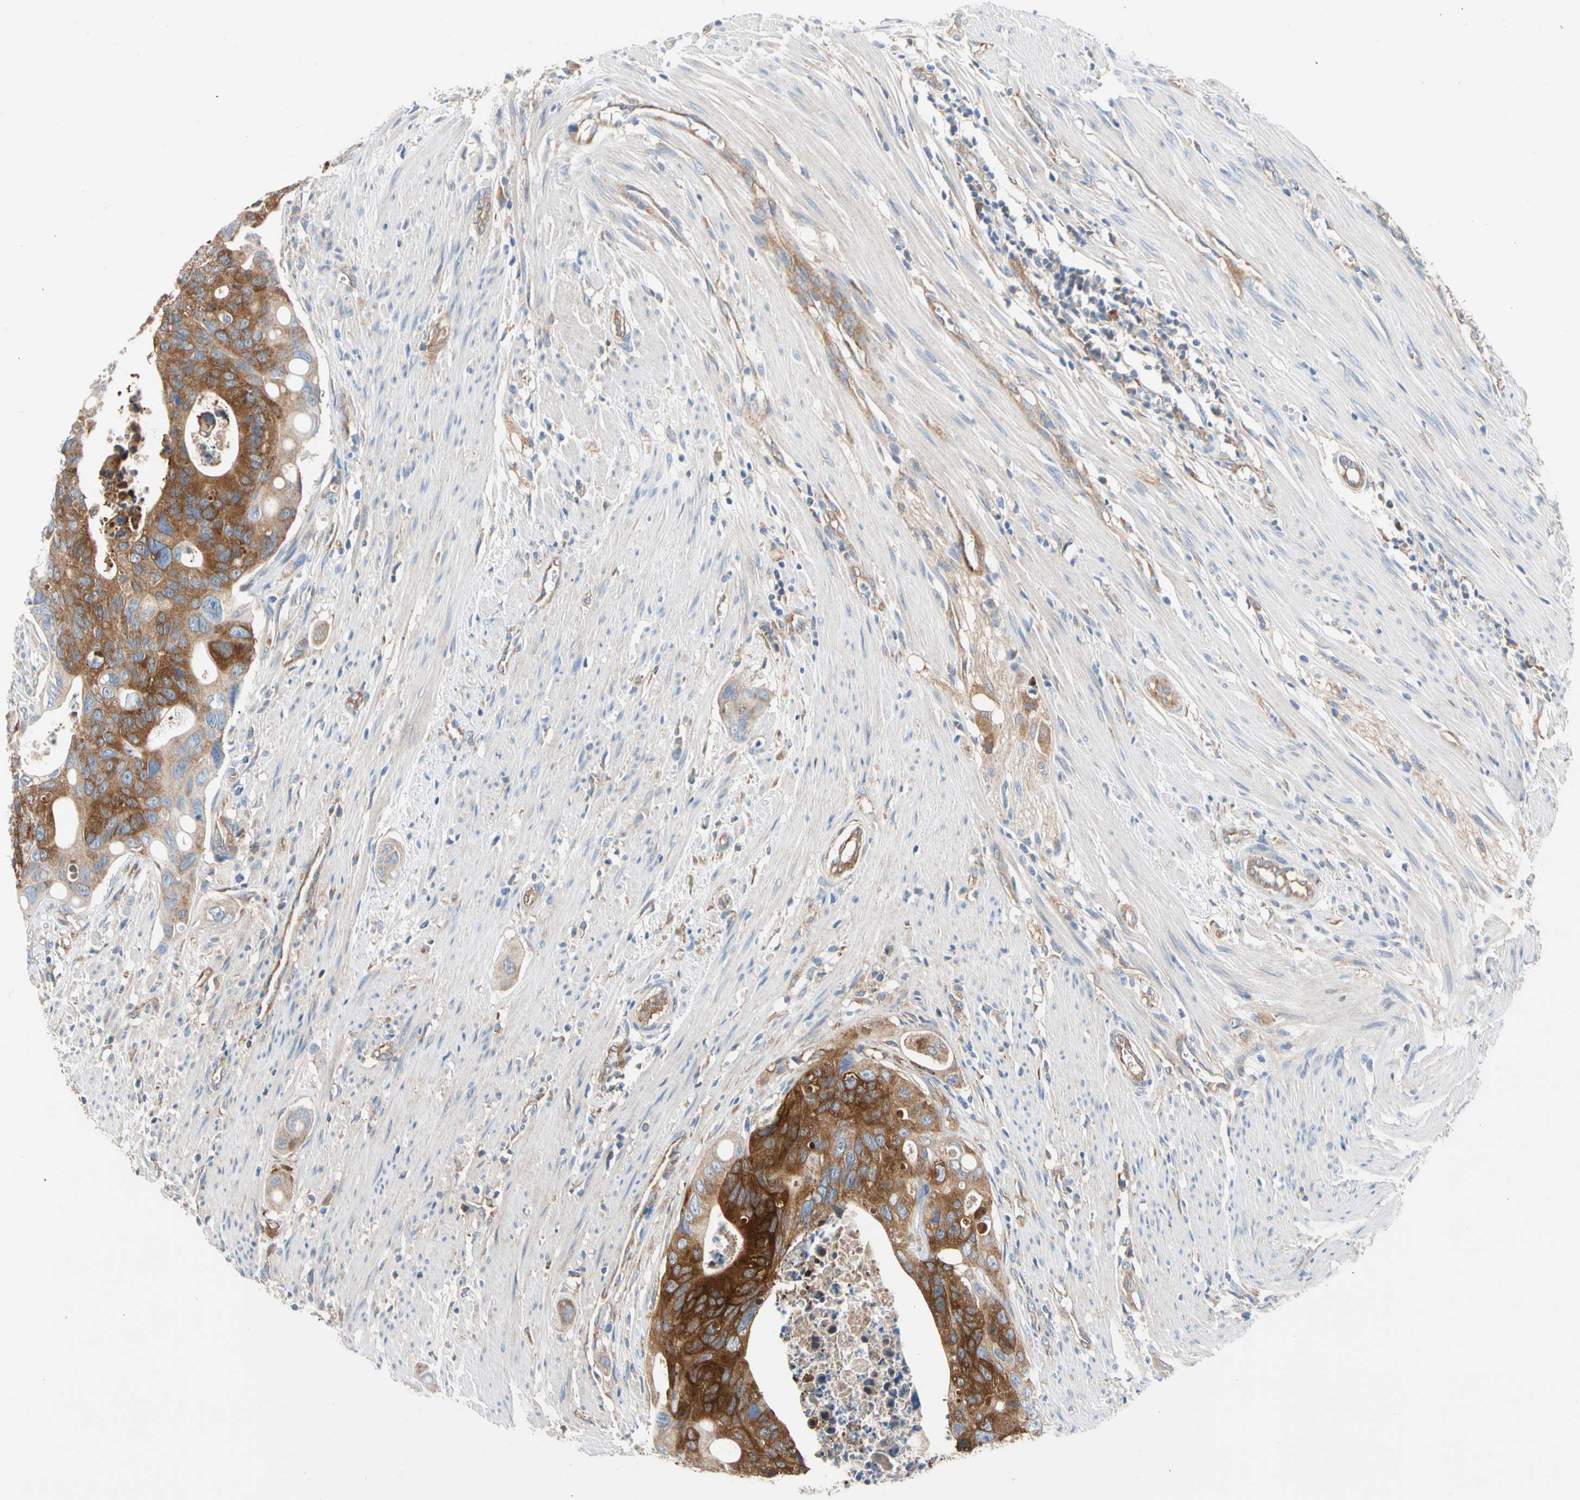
{"staining": {"intensity": "strong", "quantity": ">75%", "location": "cytoplasmic/membranous"}, "tissue": "colorectal cancer", "cell_type": "Tumor cells", "image_type": "cancer", "snomed": [{"axis": "morphology", "description": "Adenocarcinoma, NOS"}, {"axis": "topography", "description": "Colon"}], "caption": "This photomicrograph demonstrates adenocarcinoma (colorectal) stained with IHC to label a protein in brown. The cytoplasmic/membranous of tumor cells show strong positivity for the protein. Nuclei are counter-stained blue.", "gene": "GPHN", "patient": {"sex": "female", "age": 57}}